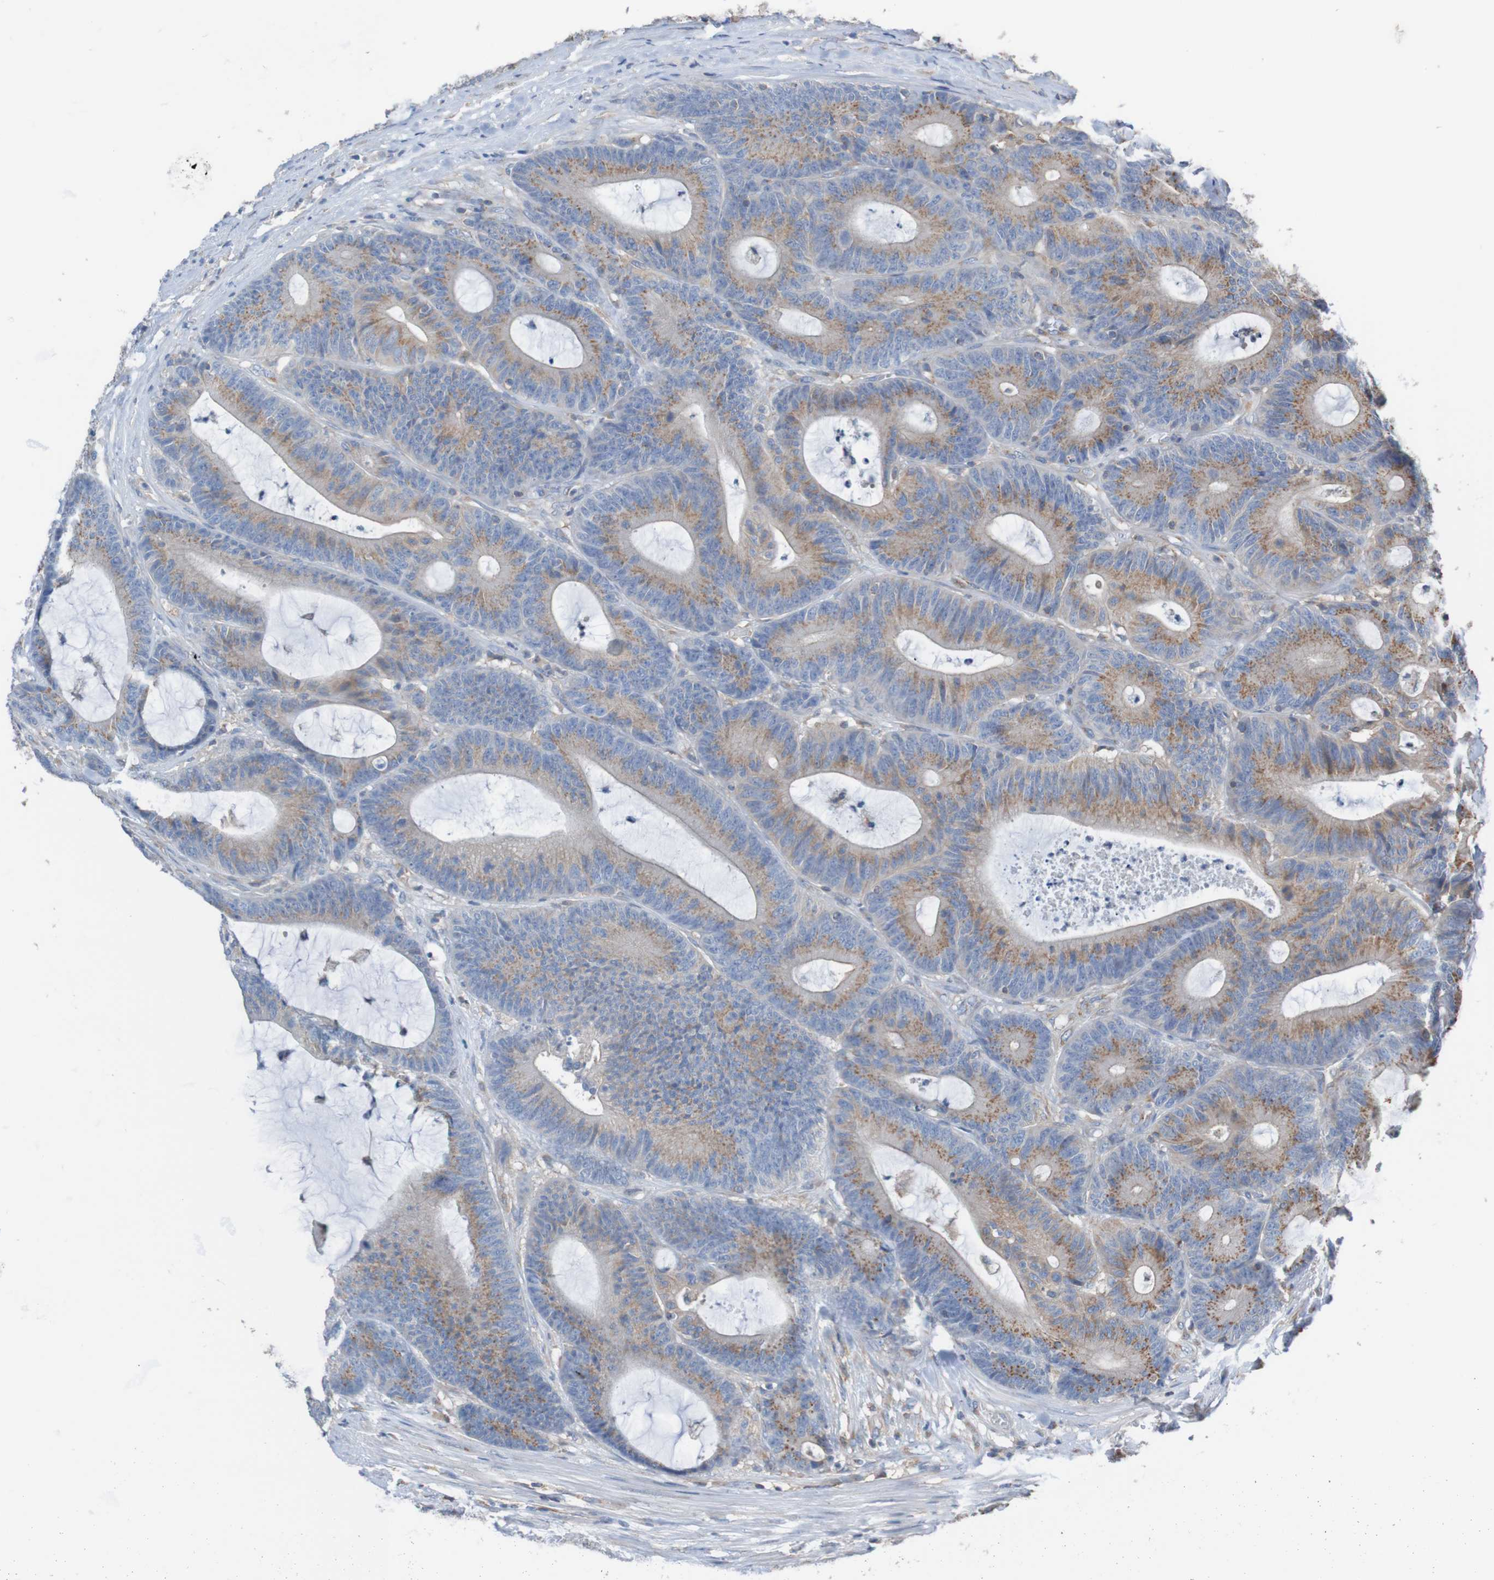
{"staining": {"intensity": "moderate", "quantity": ">75%", "location": "cytoplasmic/membranous"}, "tissue": "colorectal cancer", "cell_type": "Tumor cells", "image_type": "cancer", "snomed": [{"axis": "morphology", "description": "Adenocarcinoma, NOS"}, {"axis": "topography", "description": "Colon"}], "caption": "Tumor cells demonstrate medium levels of moderate cytoplasmic/membranous staining in about >75% of cells in colorectal cancer (adenocarcinoma).", "gene": "MINAR1", "patient": {"sex": "female", "age": 84}}